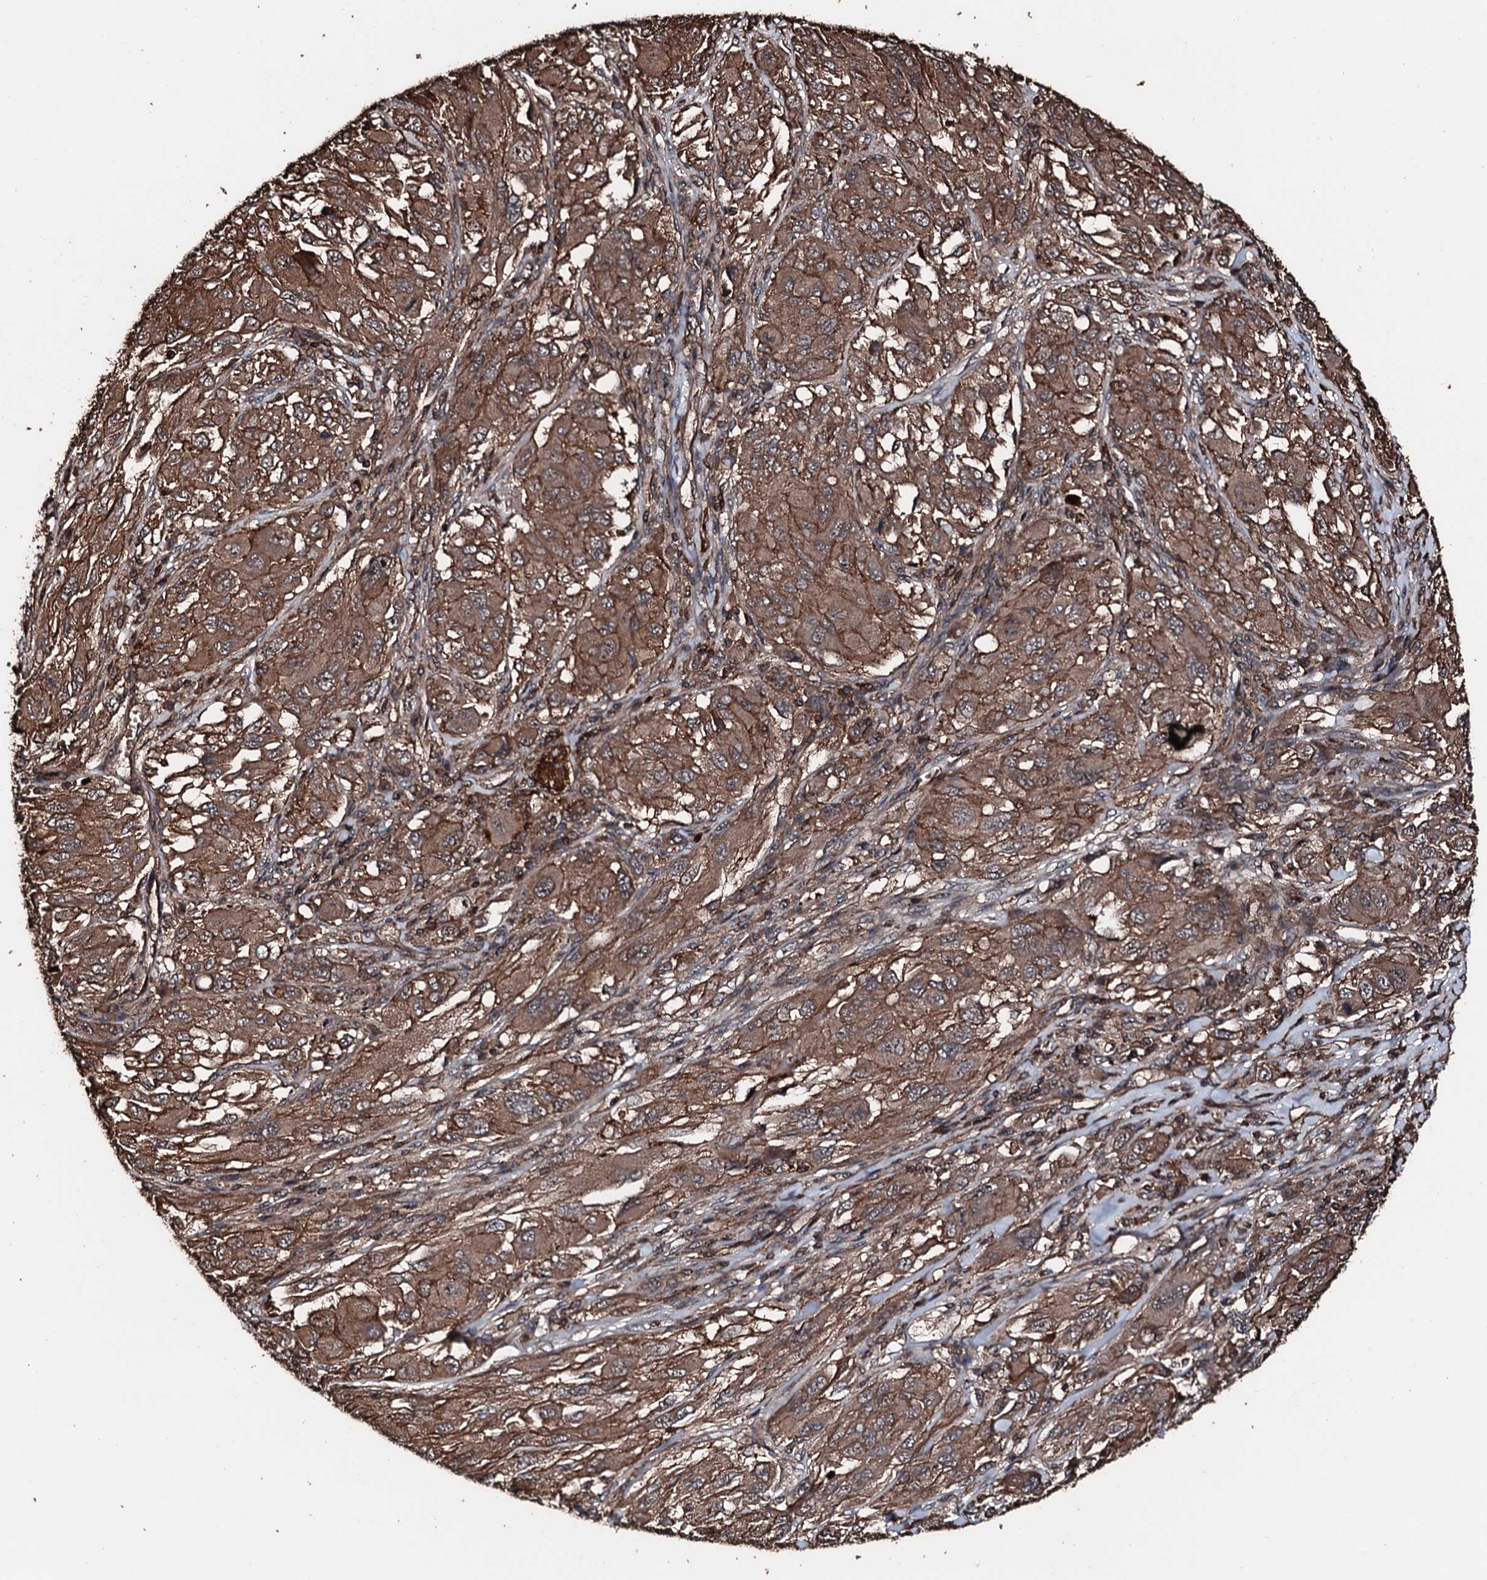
{"staining": {"intensity": "moderate", "quantity": ">75%", "location": "cytoplasmic/membranous"}, "tissue": "melanoma", "cell_type": "Tumor cells", "image_type": "cancer", "snomed": [{"axis": "morphology", "description": "Malignant melanoma, NOS"}, {"axis": "topography", "description": "Skin"}], "caption": "Moderate cytoplasmic/membranous positivity for a protein is appreciated in approximately >75% of tumor cells of malignant melanoma using immunohistochemistry (IHC).", "gene": "KIF18A", "patient": {"sex": "female", "age": 91}}